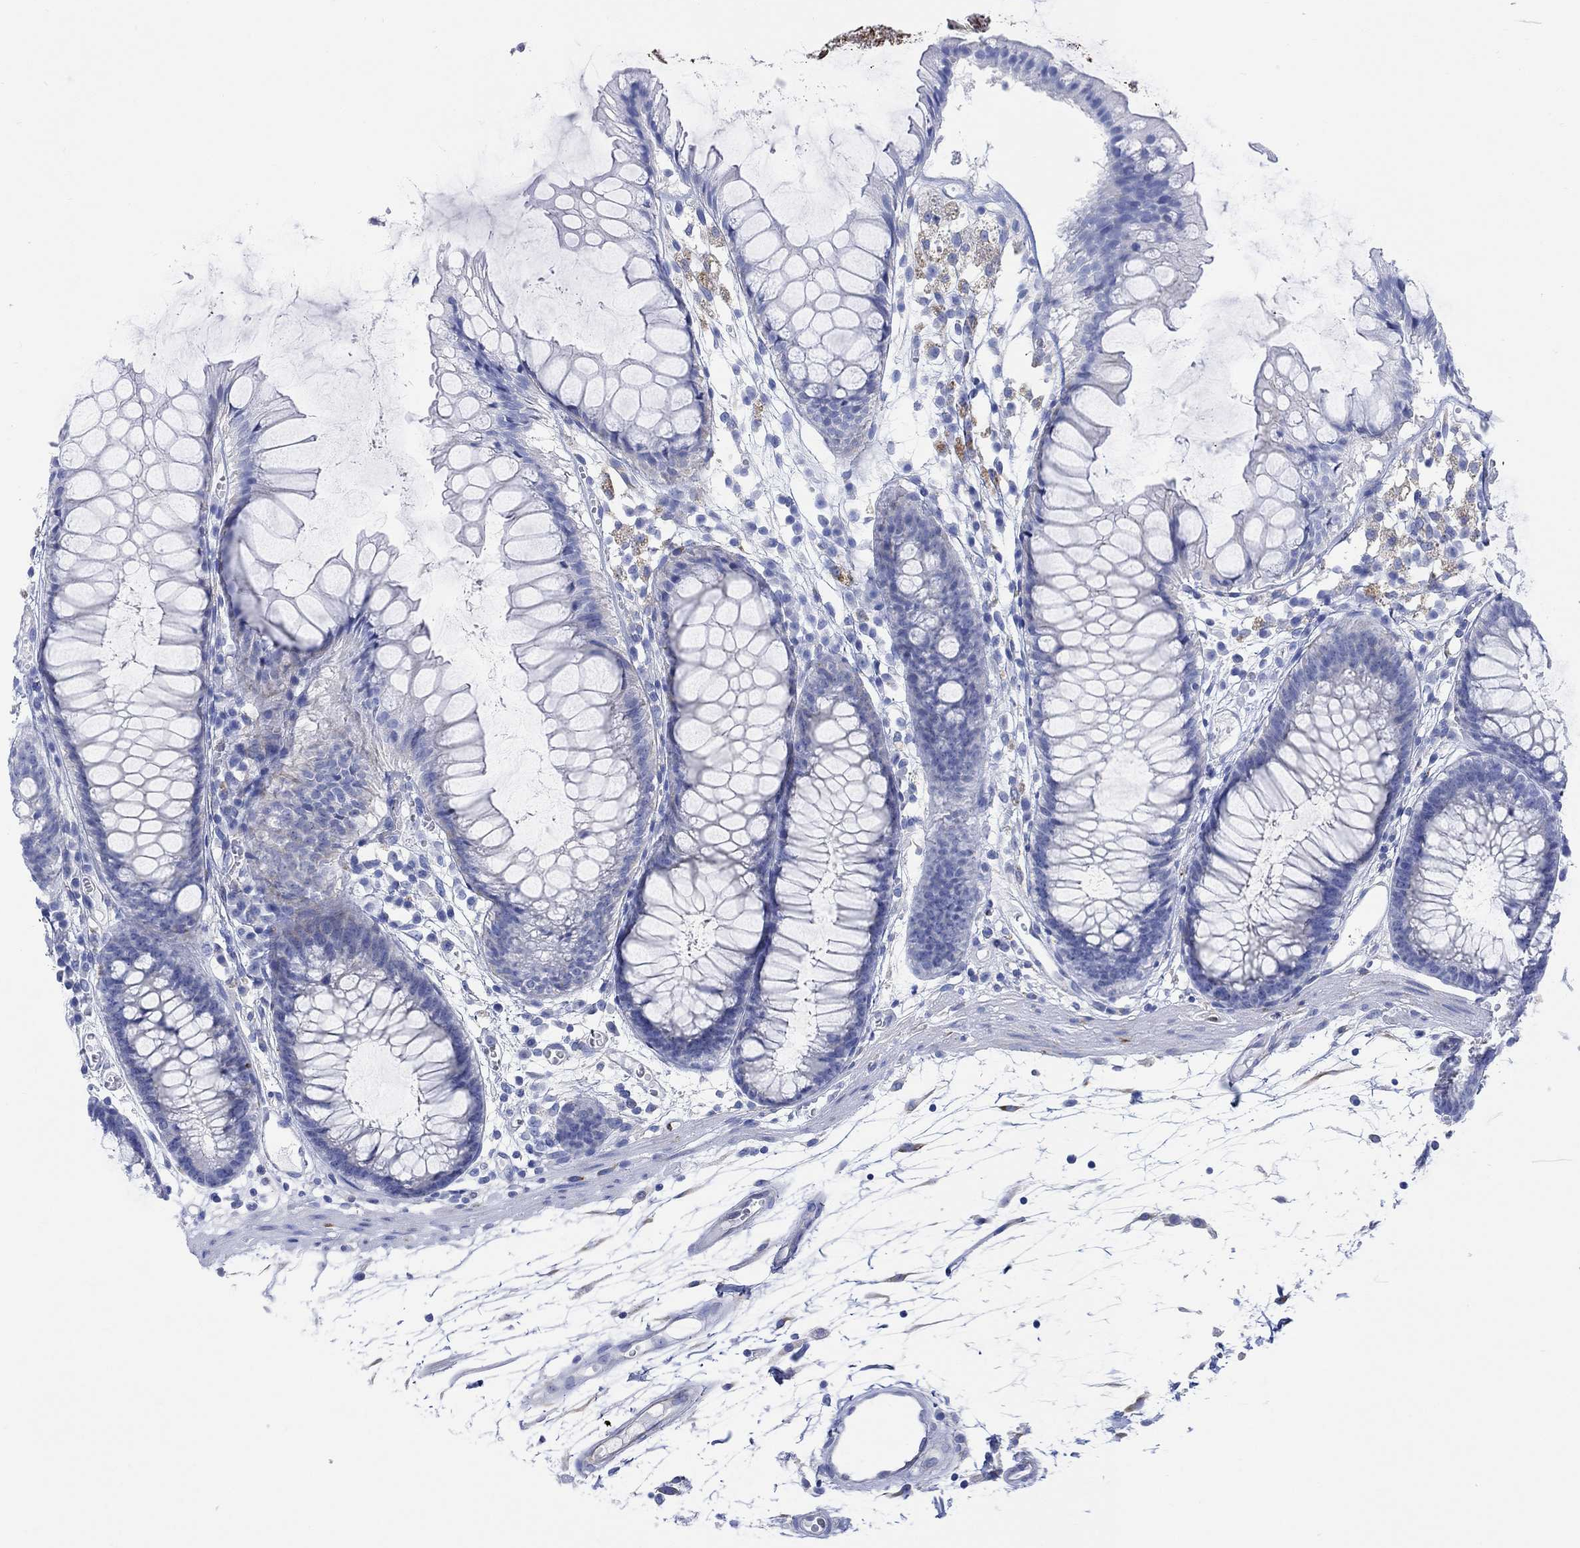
{"staining": {"intensity": "negative", "quantity": "none", "location": "none"}, "tissue": "colon", "cell_type": "Endothelial cells", "image_type": "normal", "snomed": [{"axis": "morphology", "description": "Normal tissue, NOS"}, {"axis": "morphology", "description": "Adenocarcinoma, NOS"}, {"axis": "topography", "description": "Colon"}], "caption": "Histopathology image shows no protein positivity in endothelial cells of normal colon.", "gene": "MYL1", "patient": {"sex": "male", "age": 65}}